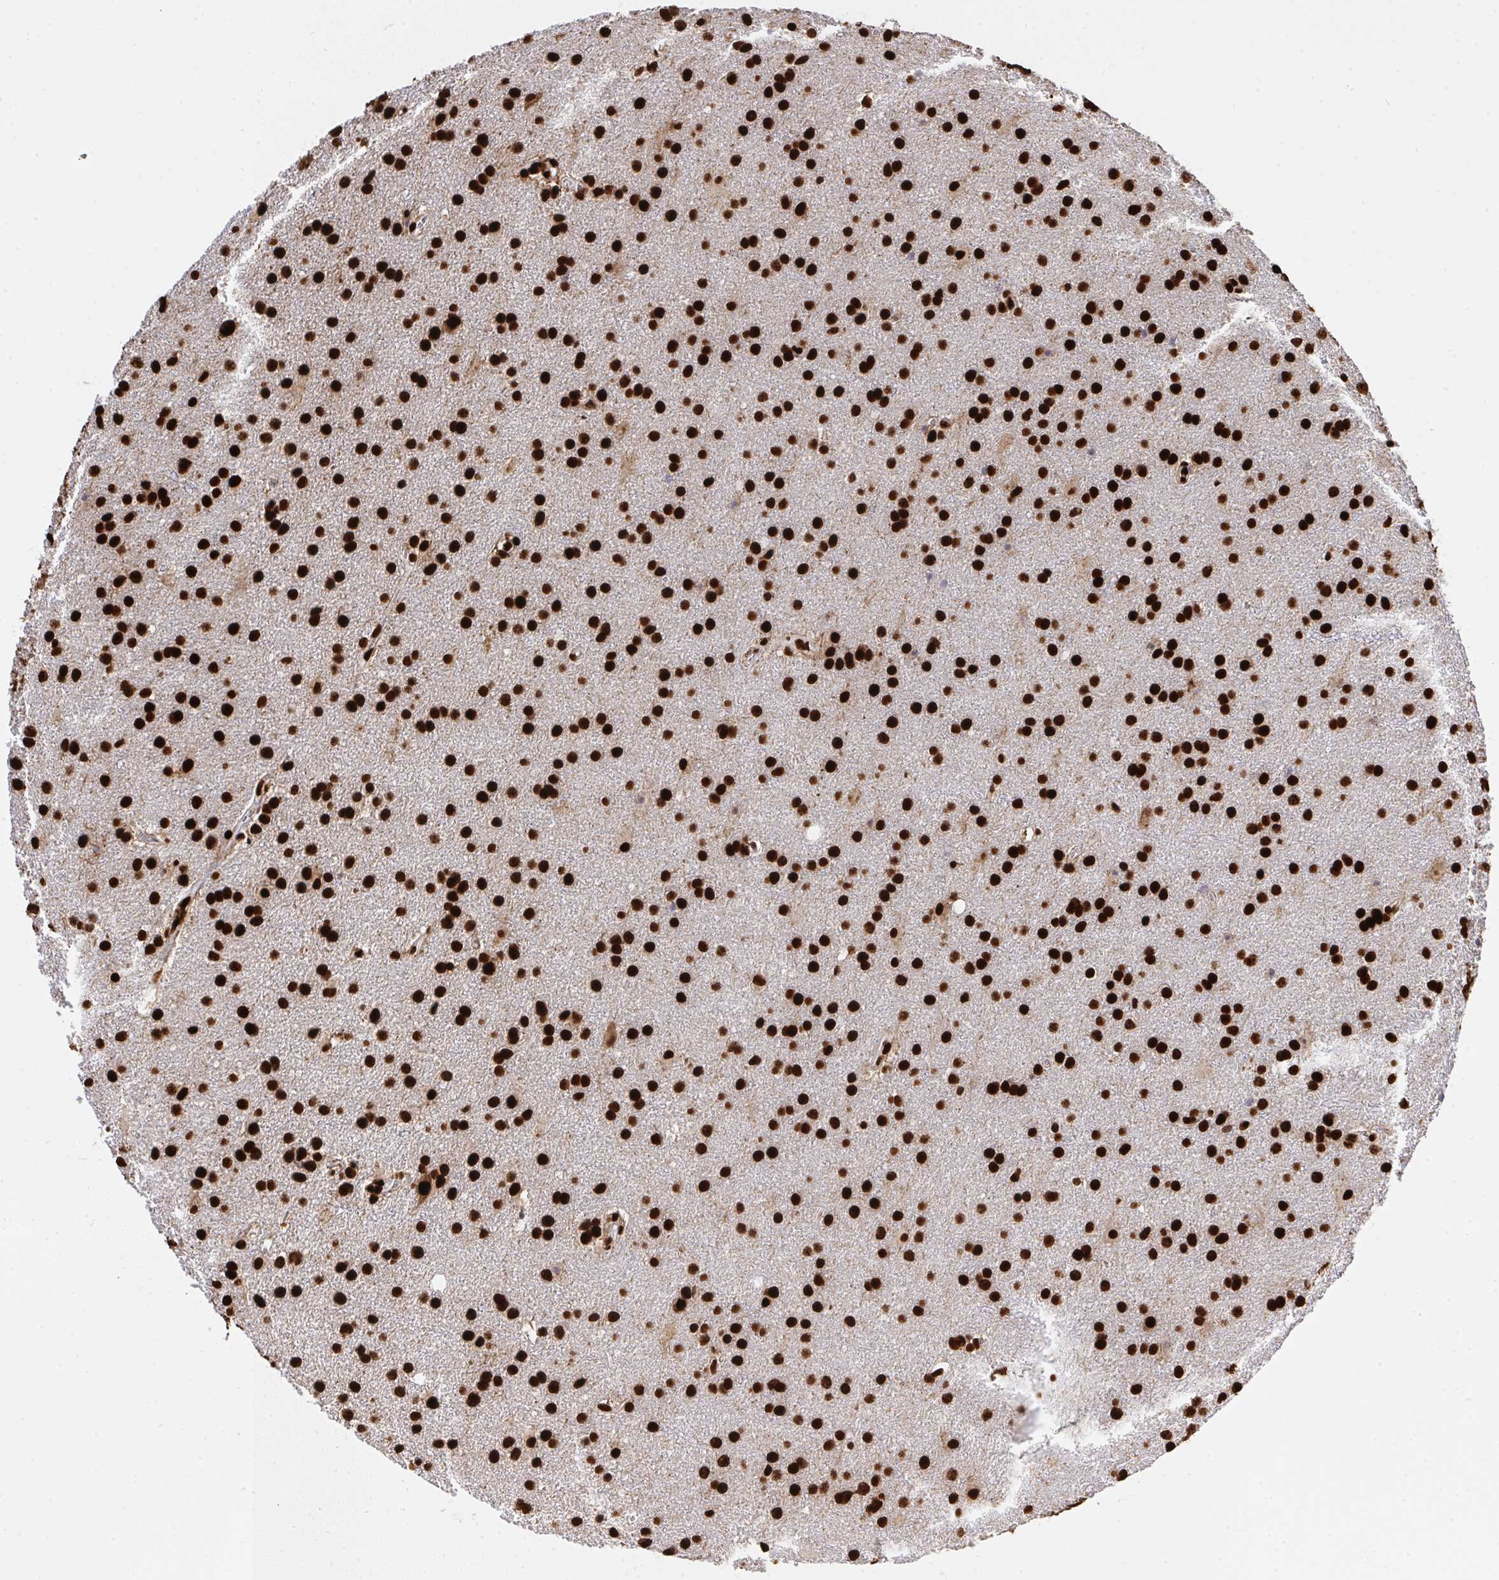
{"staining": {"intensity": "strong", "quantity": ">75%", "location": "nuclear"}, "tissue": "glioma", "cell_type": "Tumor cells", "image_type": "cancer", "snomed": [{"axis": "morphology", "description": "Glioma, malignant, Low grade"}, {"axis": "topography", "description": "Brain"}], "caption": "Malignant glioma (low-grade) stained with DAB immunohistochemistry (IHC) demonstrates high levels of strong nuclear staining in approximately >75% of tumor cells. The staining is performed using DAB brown chromogen to label protein expression. The nuclei are counter-stained blue using hematoxylin.", "gene": "HNRNPL", "patient": {"sex": "female", "age": 32}}